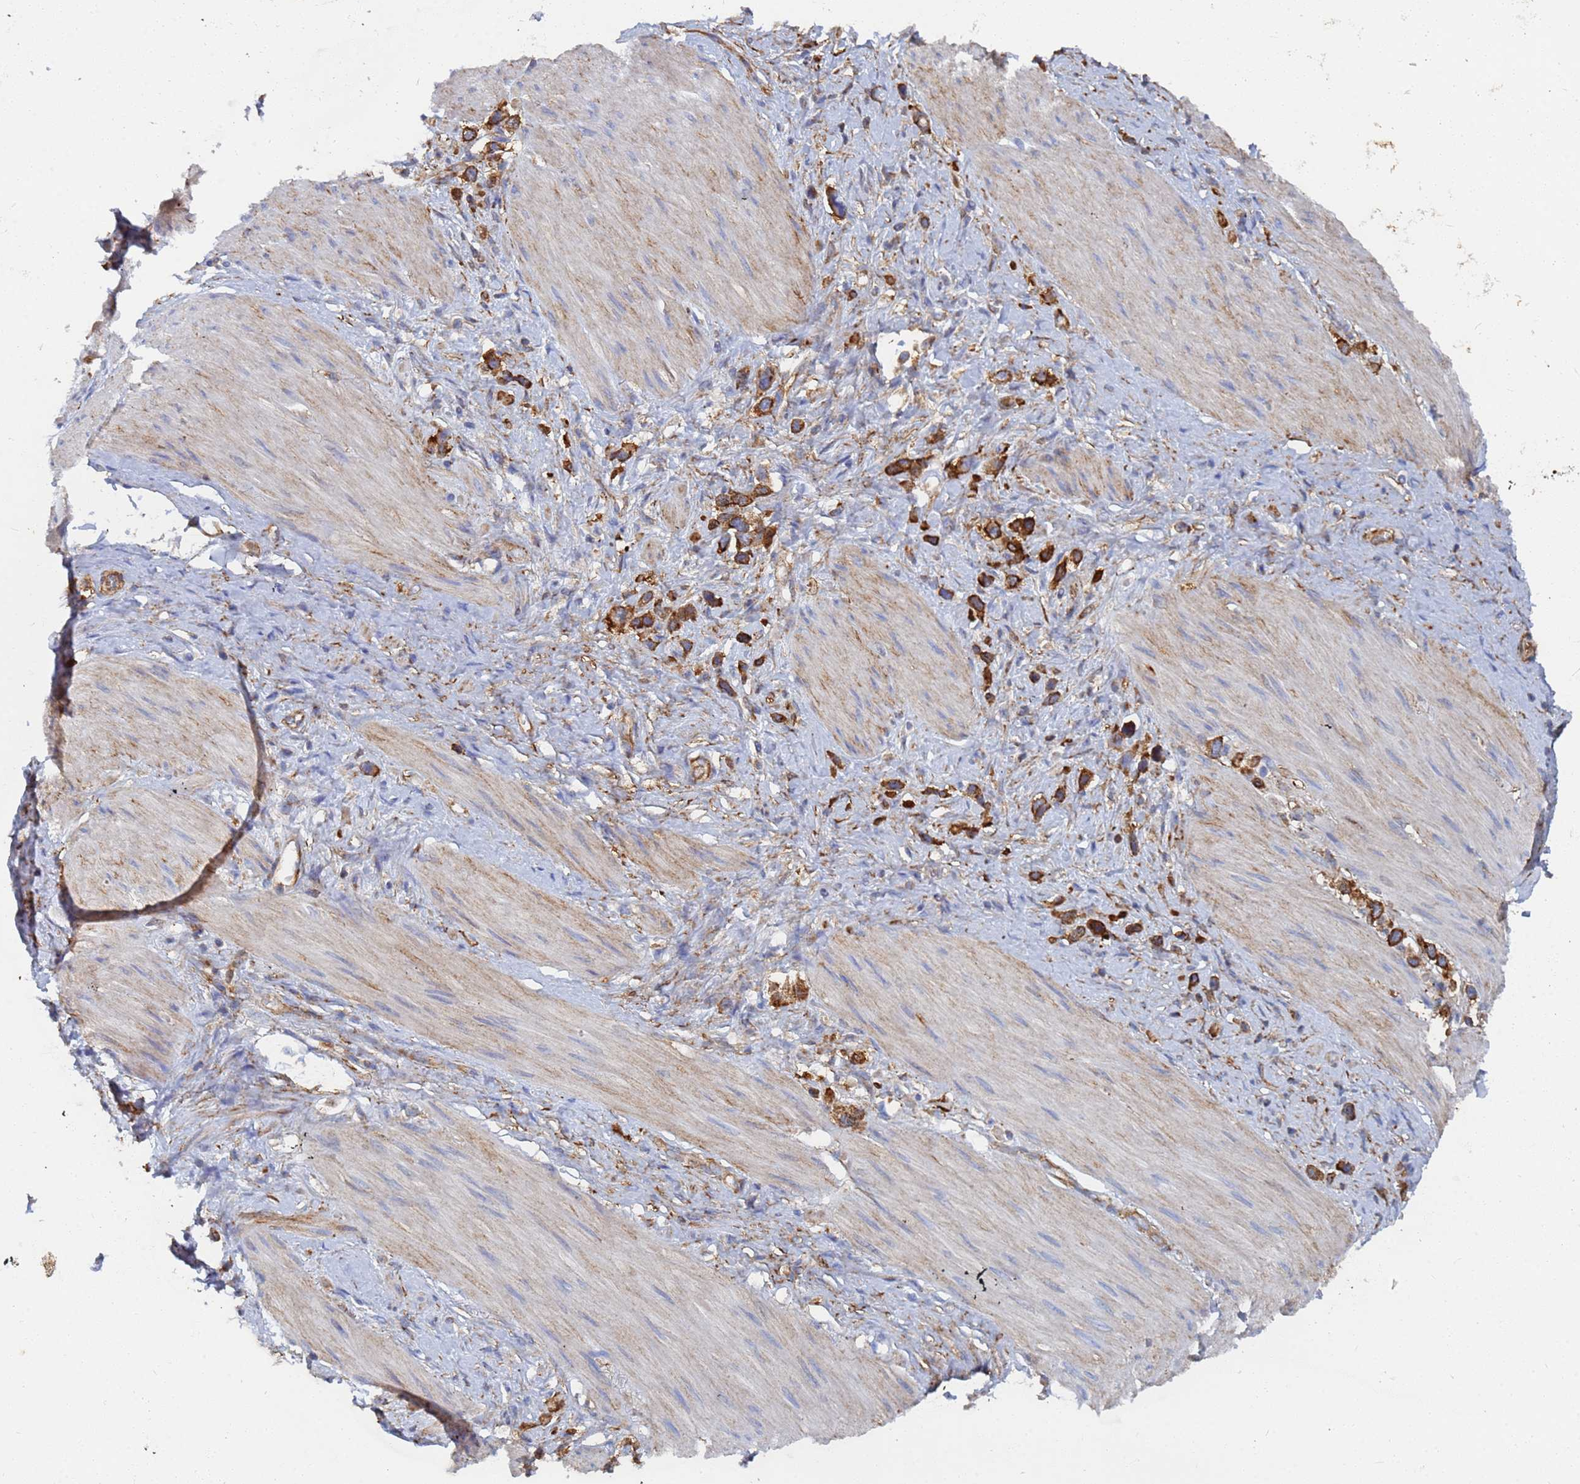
{"staining": {"intensity": "strong", "quantity": ">75%", "location": "cytoplasmic/membranous"}, "tissue": "stomach cancer", "cell_type": "Tumor cells", "image_type": "cancer", "snomed": [{"axis": "morphology", "description": "Adenocarcinoma, NOS"}, {"axis": "topography", "description": "Stomach"}], "caption": "Immunohistochemical staining of stomach cancer (adenocarcinoma) demonstrates high levels of strong cytoplasmic/membranous expression in about >75% of tumor cells.", "gene": "GPR42", "patient": {"sex": "female", "age": 65}}